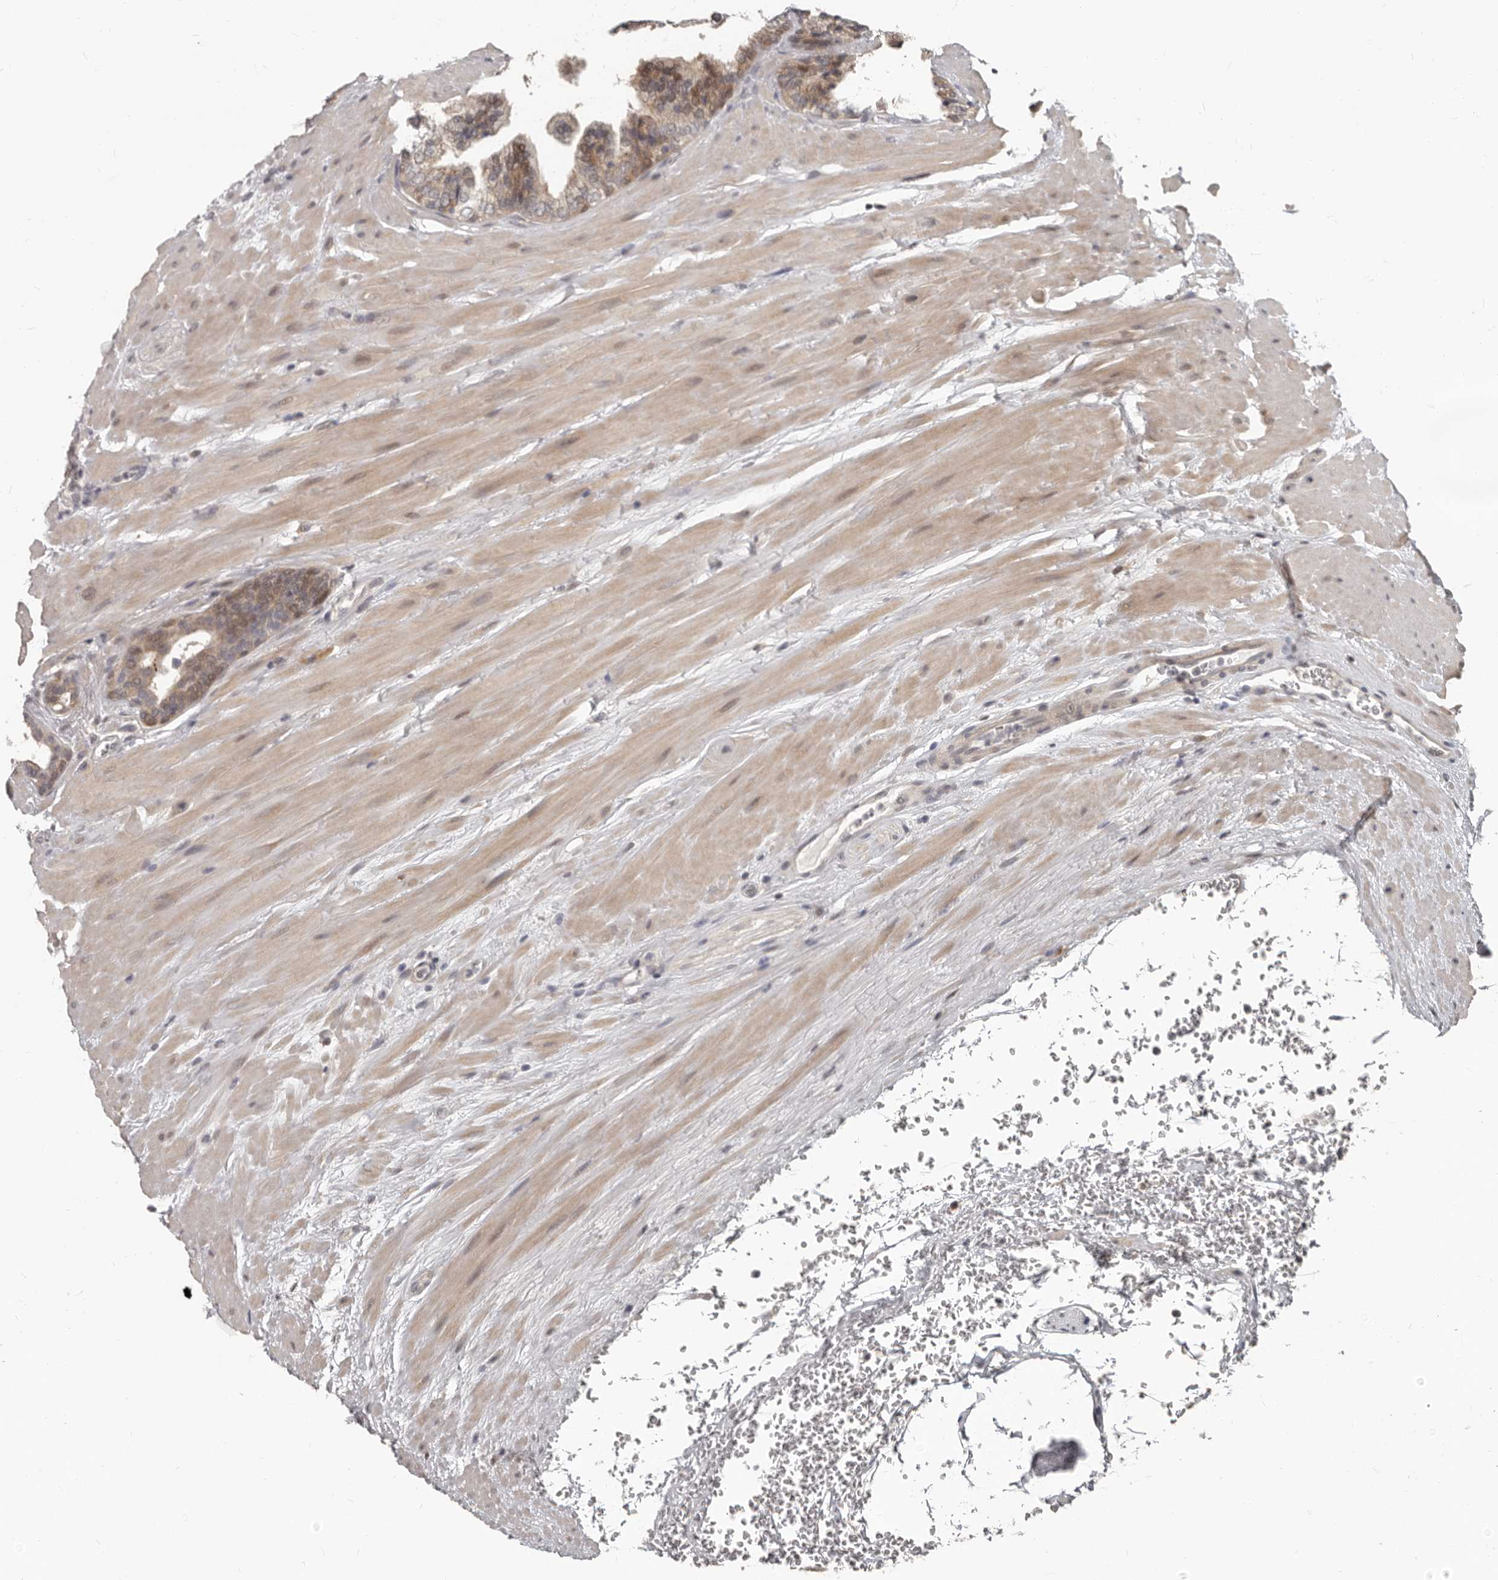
{"staining": {"intensity": "weak", "quantity": "25%-75%", "location": "cytoplasmic/membranous,nuclear"}, "tissue": "prostate cancer", "cell_type": "Tumor cells", "image_type": "cancer", "snomed": [{"axis": "morphology", "description": "Adenocarcinoma, High grade"}, {"axis": "topography", "description": "Prostate"}], "caption": "DAB immunohistochemical staining of human prostate cancer (high-grade adenocarcinoma) displays weak cytoplasmic/membranous and nuclear protein staining in about 25%-75% of tumor cells.", "gene": "APOL6", "patient": {"sex": "male", "age": 61}}